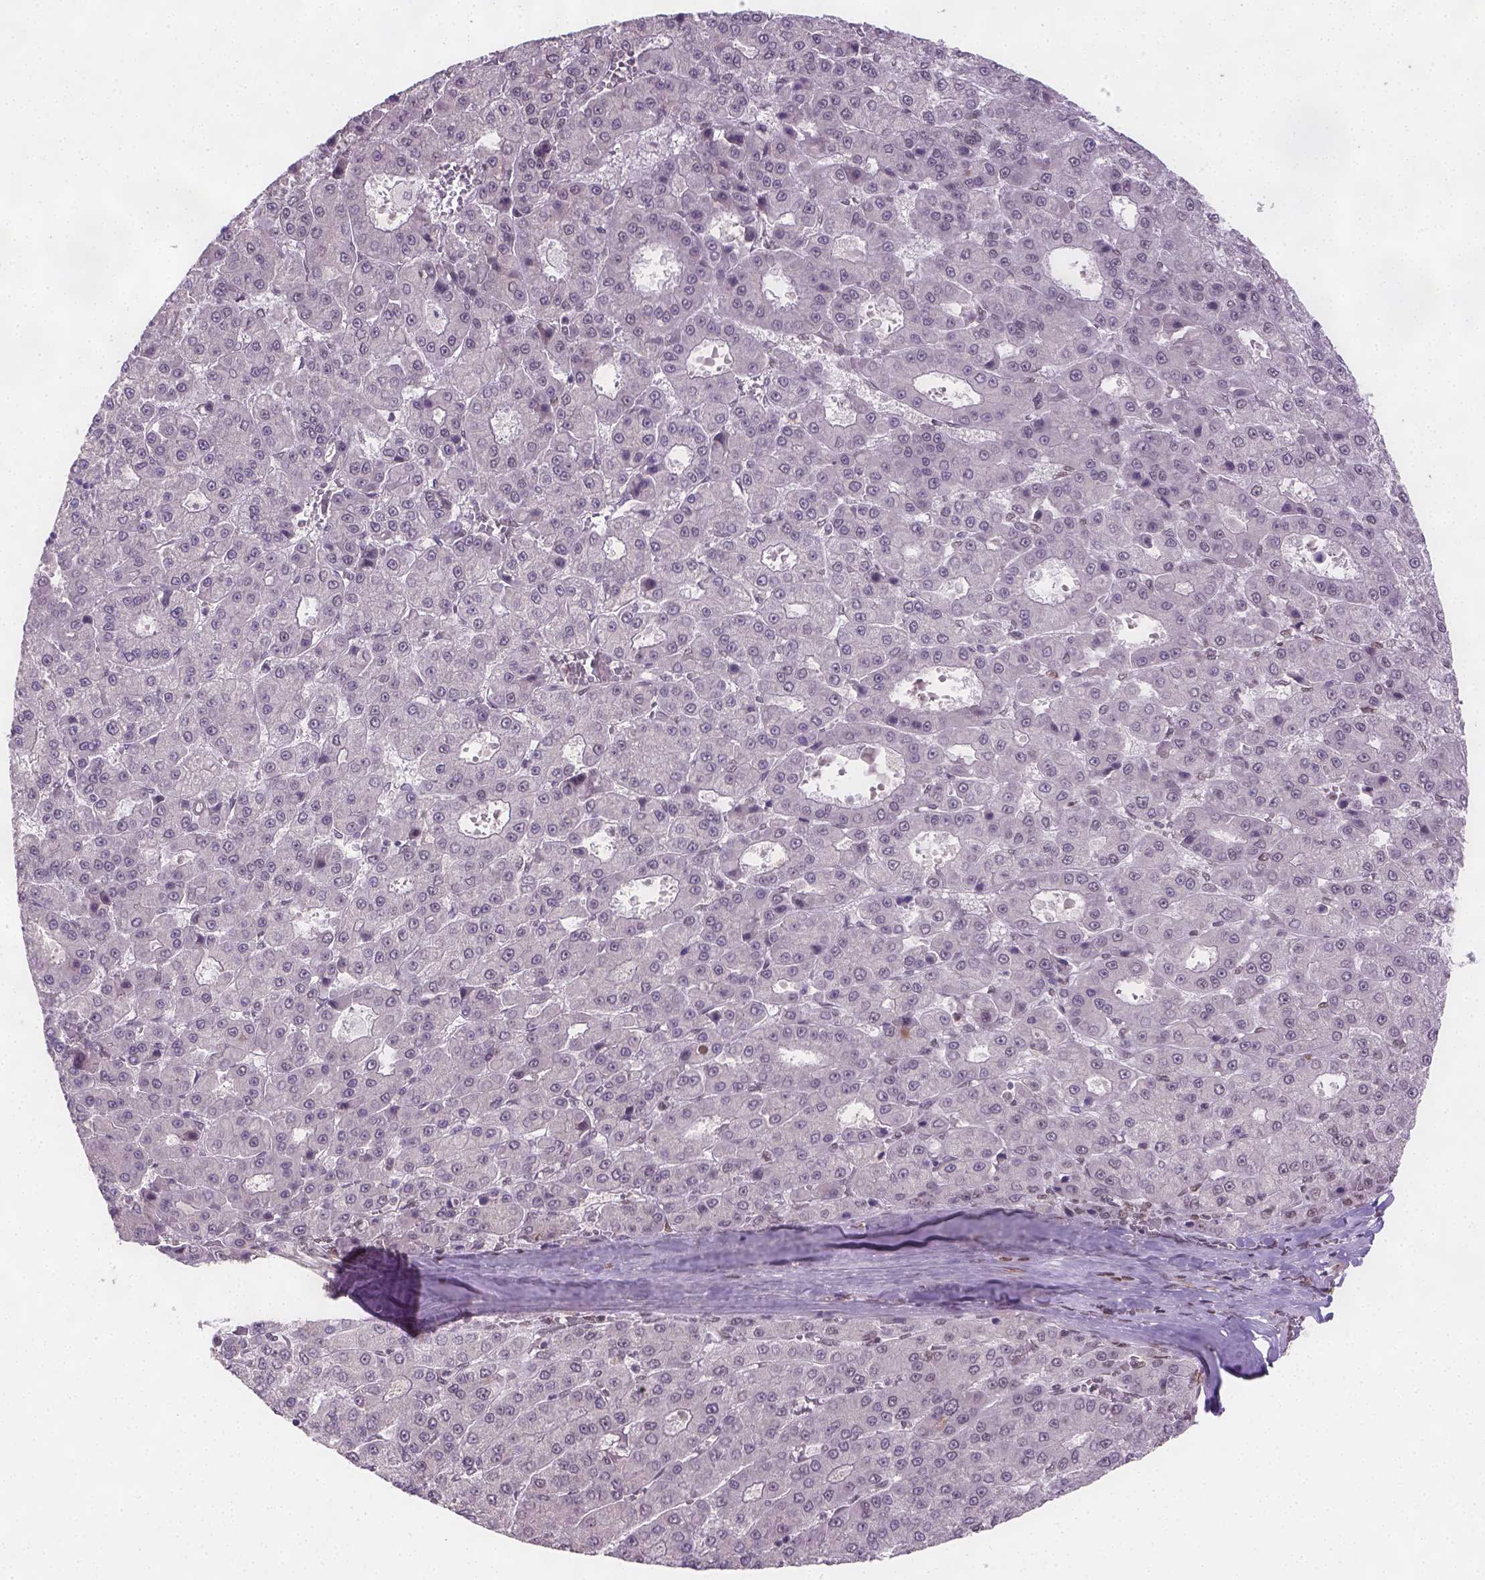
{"staining": {"intensity": "negative", "quantity": "none", "location": "none"}, "tissue": "liver cancer", "cell_type": "Tumor cells", "image_type": "cancer", "snomed": [{"axis": "morphology", "description": "Carcinoma, Hepatocellular, NOS"}, {"axis": "topography", "description": "Liver"}], "caption": "Micrograph shows no significant protein expression in tumor cells of liver cancer.", "gene": "FANCE", "patient": {"sex": "male", "age": 70}}